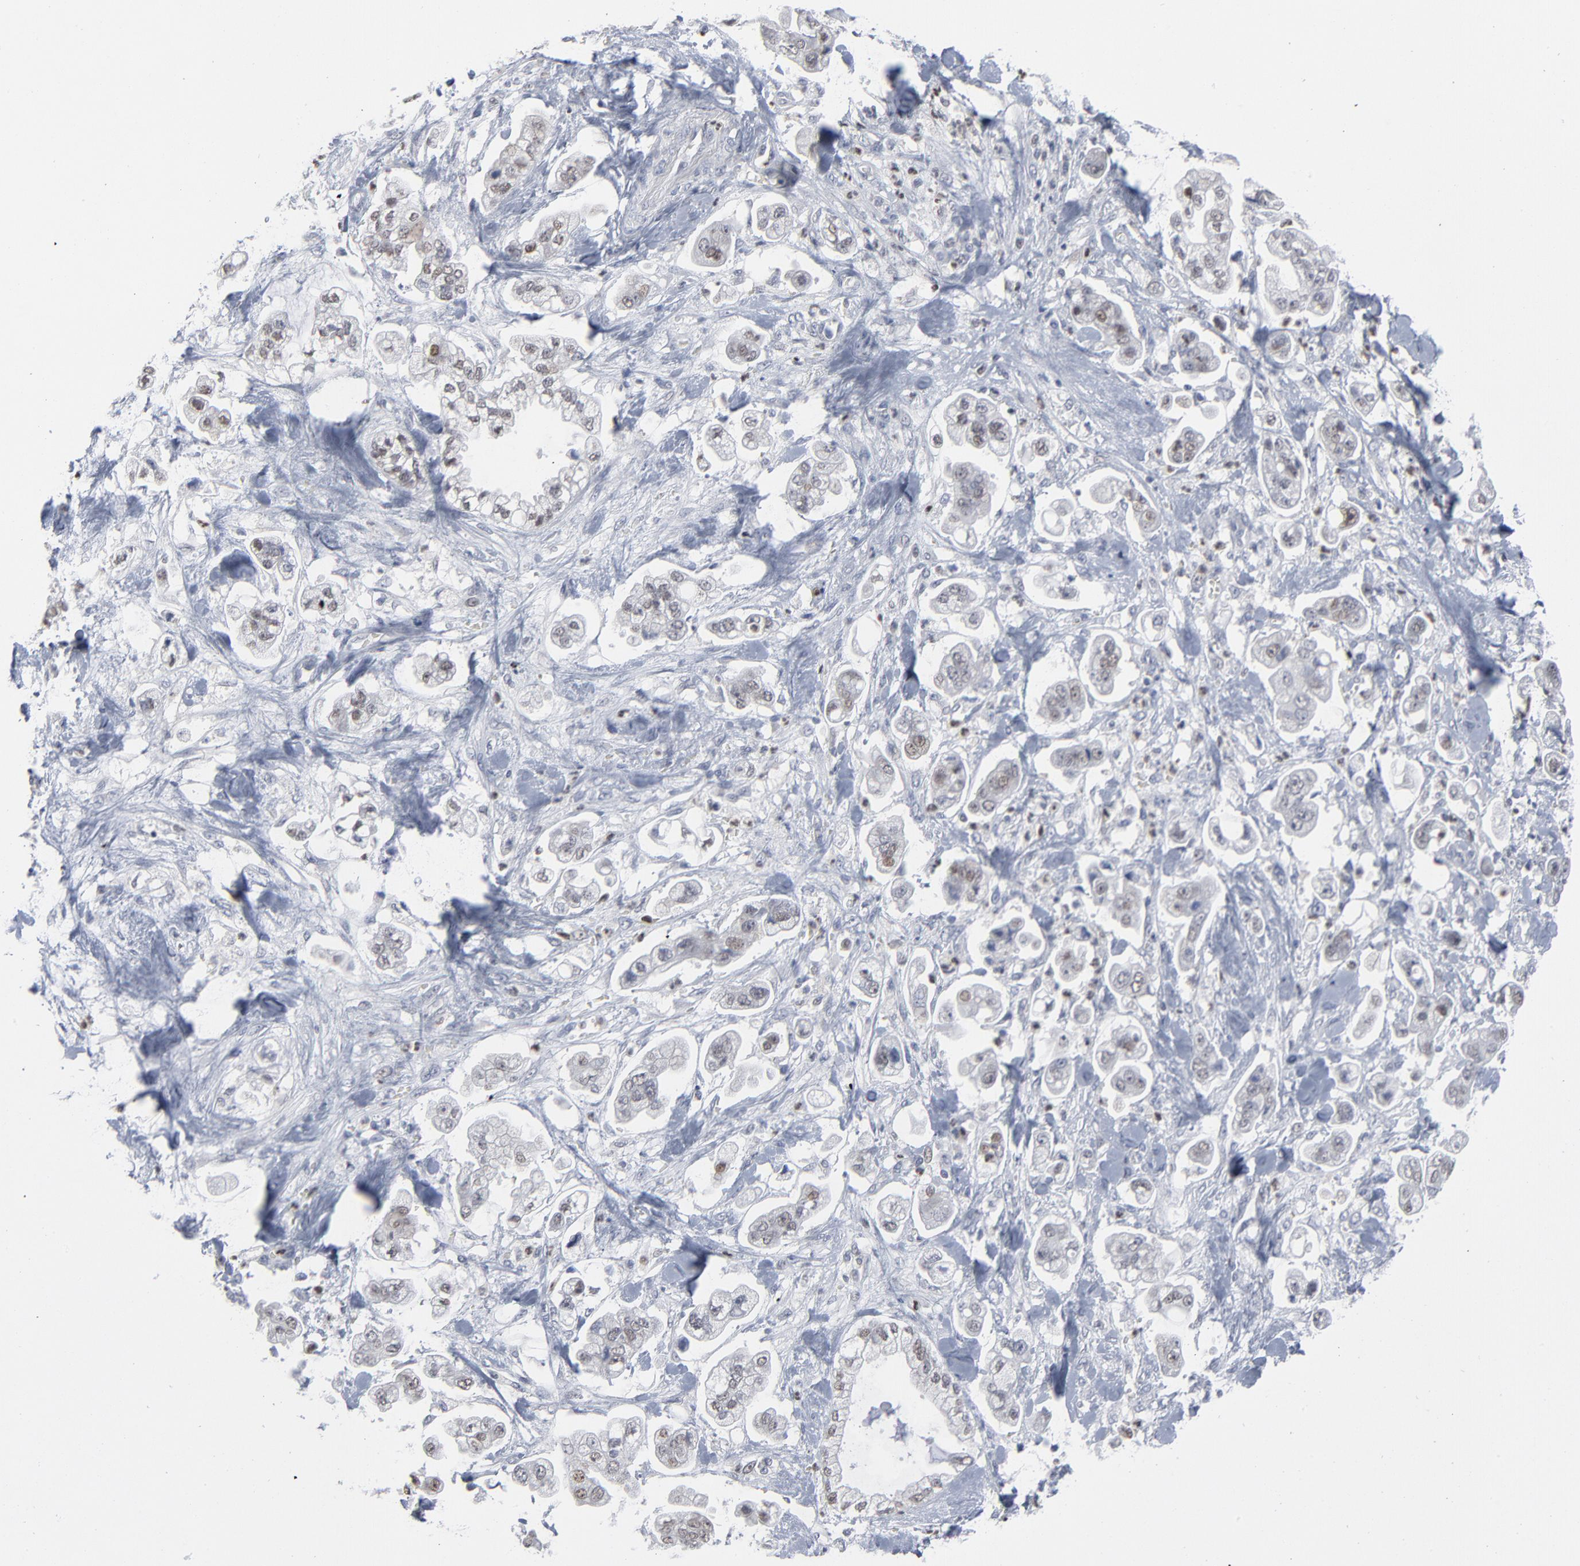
{"staining": {"intensity": "negative", "quantity": "none", "location": "none"}, "tissue": "stomach cancer", "cell_type": "Tumor cells", "image_type": "cancer", "snomed": [{"axis": "morphology", "description": "Adenocarcinoma, NOS"}, {"axis": "topography", "description": "Stomach"}], "caption": "Adenocarcinoma (stomach) stained for a protein using immunohistochemistry exhibits no positivity tumor cells.", "gene": "FOXN2", "patient": {"sex": "male", "age": 62}}